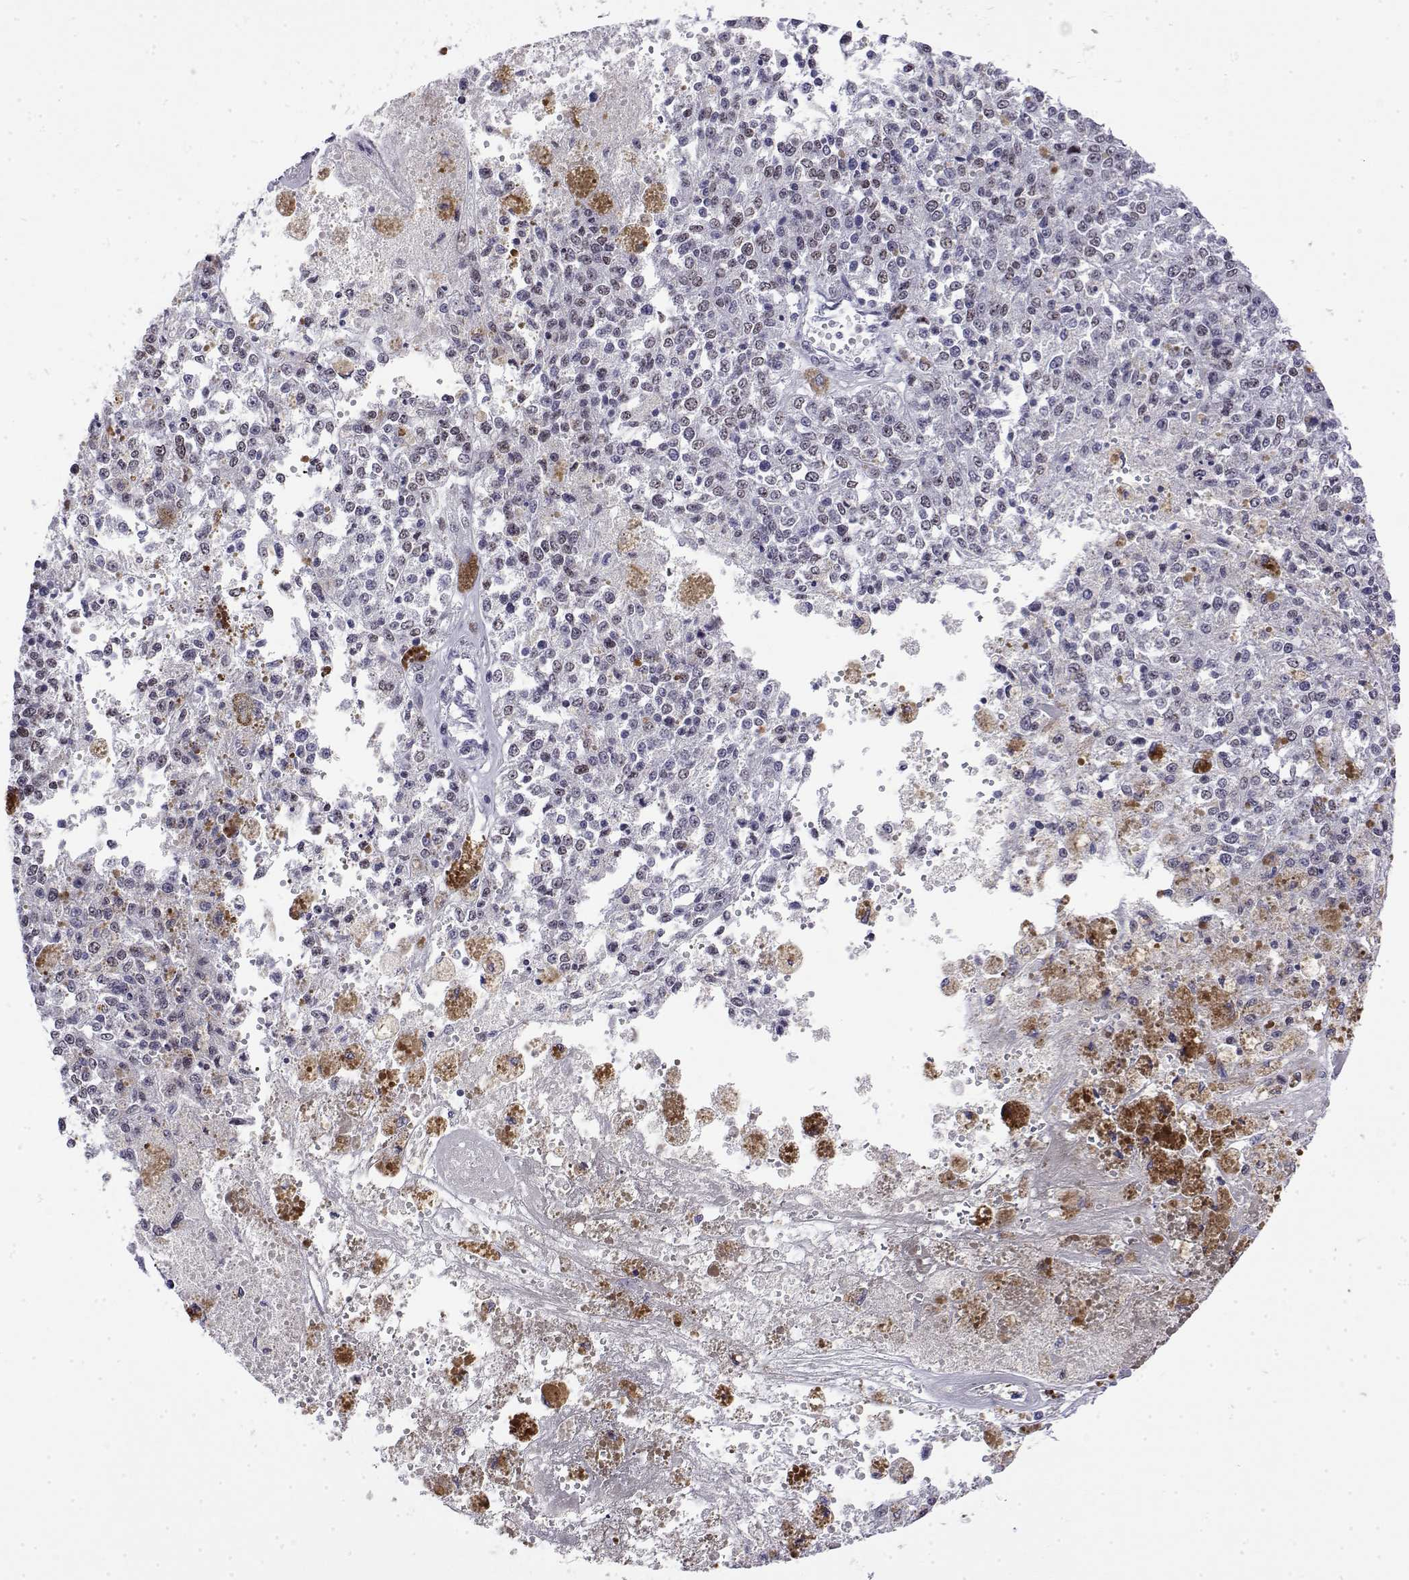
{"staining": {"intensity": "negative", "quantity": "none", "location": "none"}, "tissue": "melanoma", "cell_type": "Tumor cells", "image_type": "cancer", "snomed": [{"axis": "morphology", "description": "Malignant melanoma, Metastatic site"}, {"axis": "topography", "description": "Lymph node"}], "caption": "This is an IHC micrograph of melanoma. There is no positivity in tumor cells.", "gene": "POLDIP3", "patient": {"sex": "female", "age": 64}}